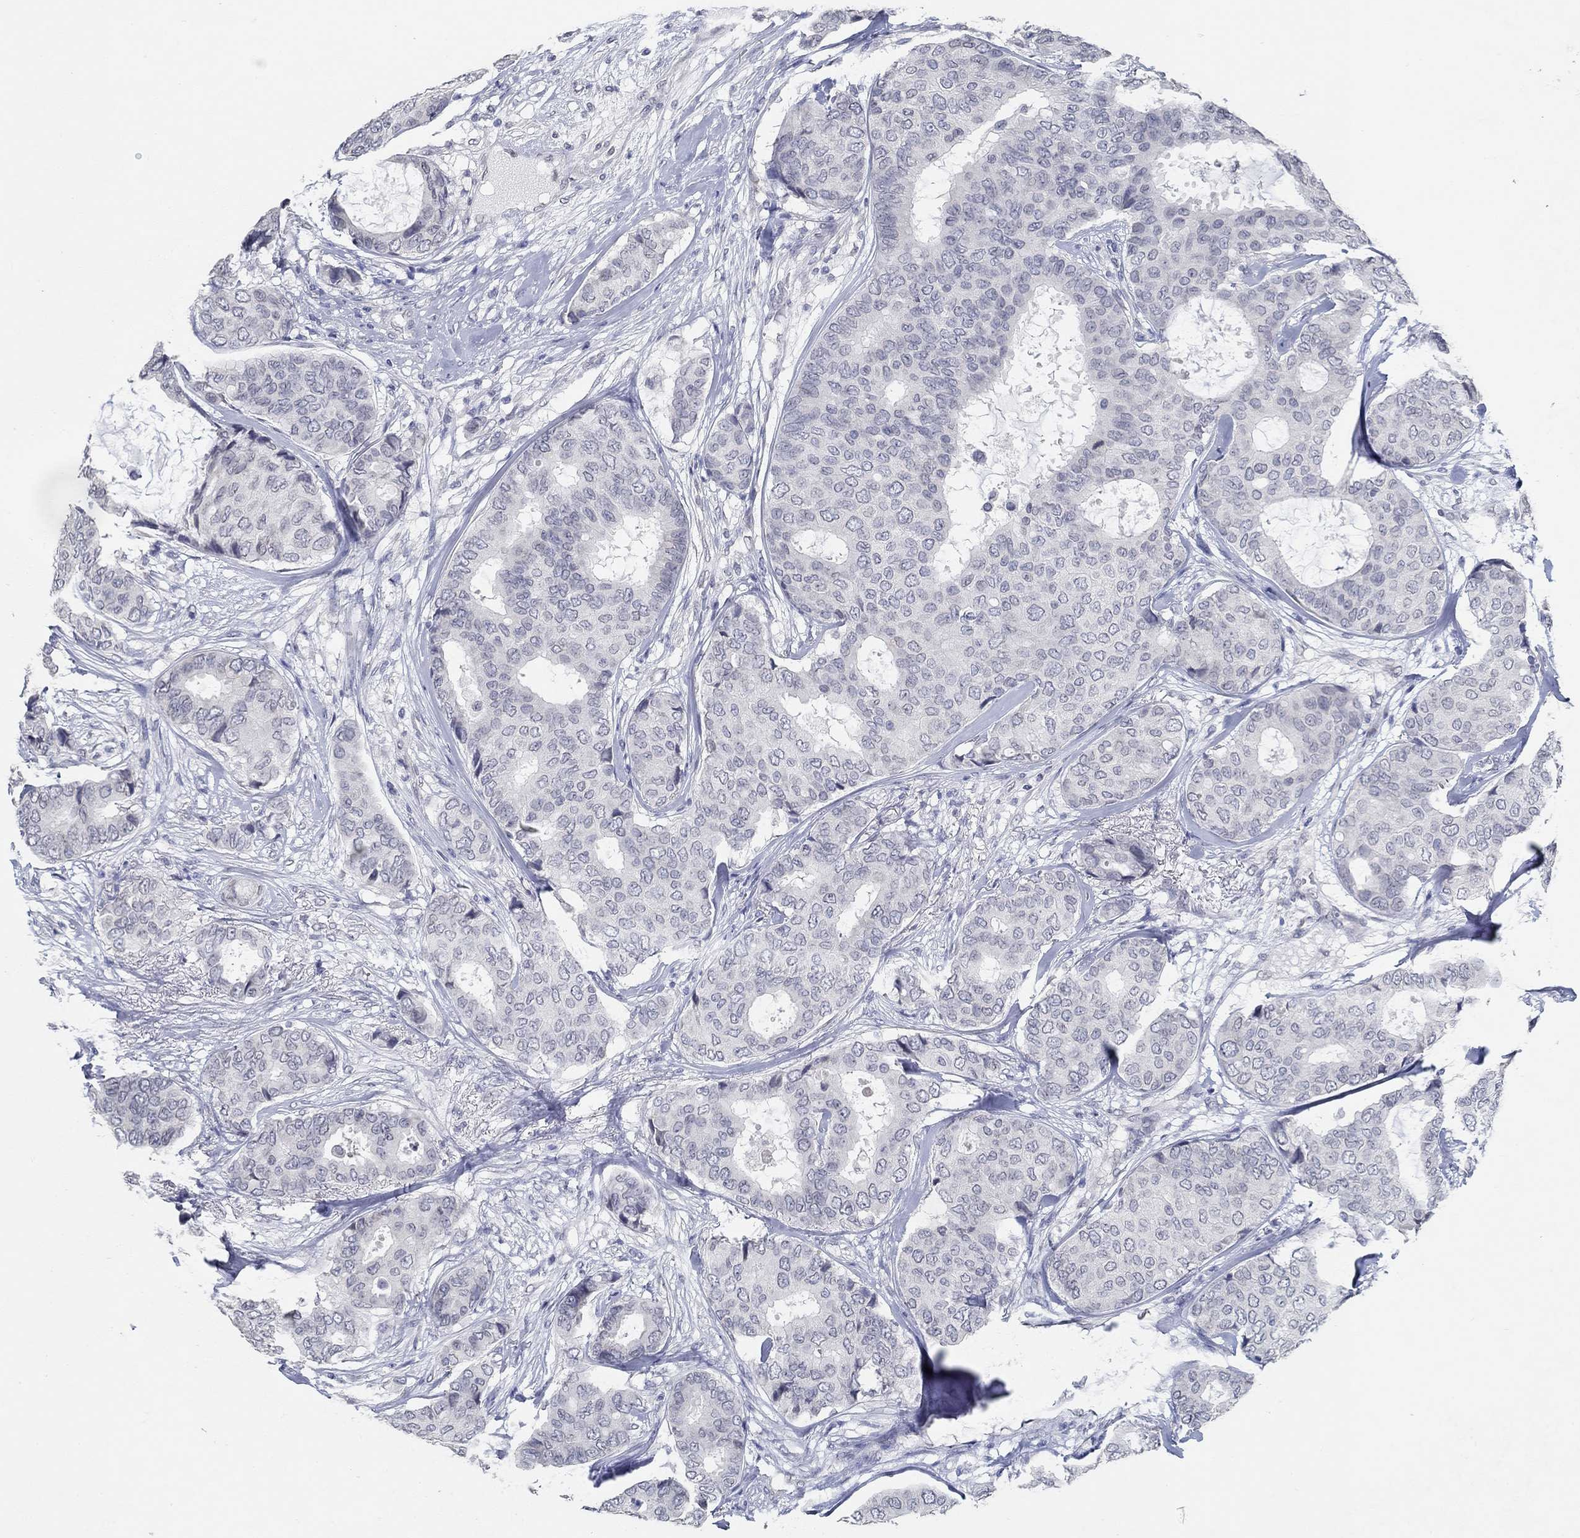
{"staining": {"intensity": "negative", "quantity": "none", "location": "none"}, "tissue": "breast cancer", "cell_type": "Tumor cells", "image_type": "cancer", "snomed": [{"axis": "morphology", "description": "Duct carcinoma"}, {"axis": "topography", "description": "Breast"}], "caption": "Tumor cells show no significant protein staining in breast cancer (invasive ductal carcinoma).", "gene": "NUP155", "patient": {"sex": "female", "age": 75}}